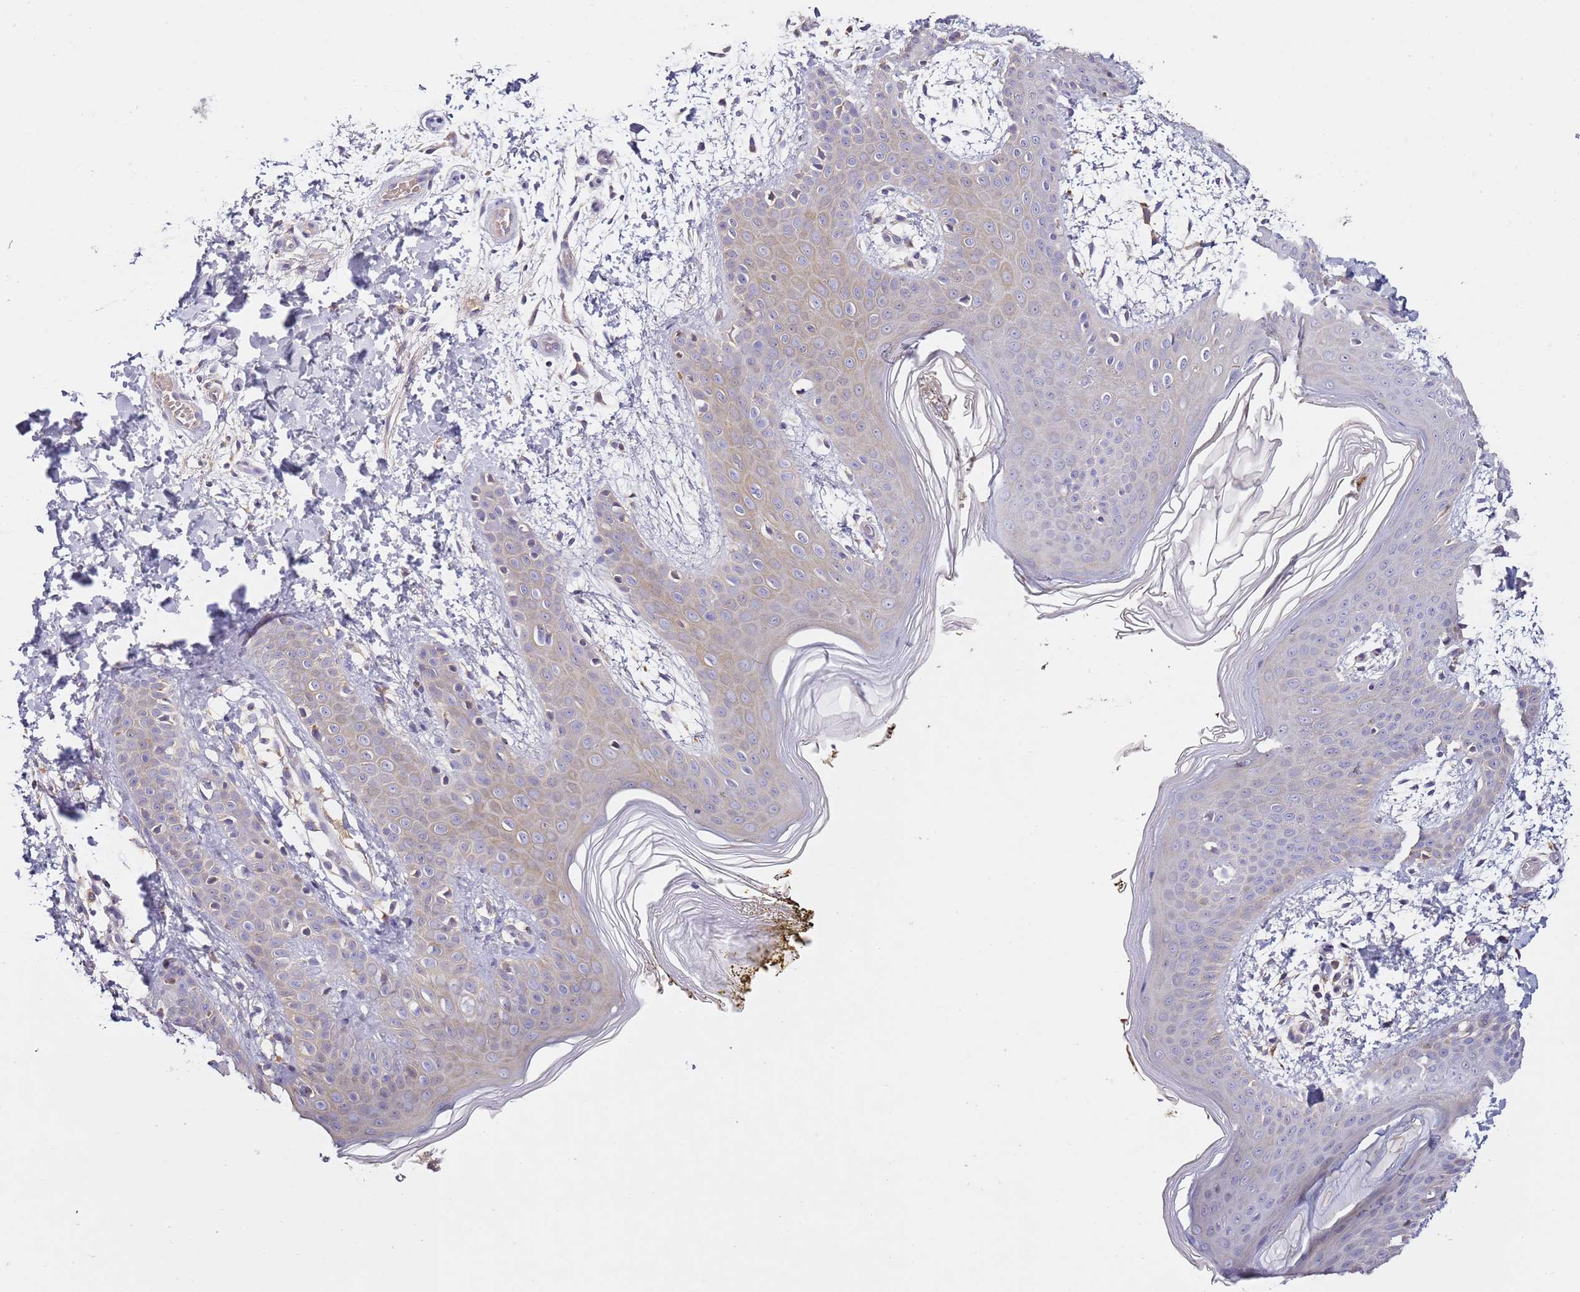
{"staining": {"intensity": "weak", "quantity": ">75%", "location": "cytoplasmic/membranous"}, "tissue": "skin", "cell_type": "Fibroblasts", "image_type": "normal", "snomed": [{"axis": "morphology", "description": "Normal tissue, NOS"}, {"axis": "topography", "description": "Skin"}], "caption": "Weak cytoplasmic/membranous expression for a protein is seen in about >75% of fibroblasts of normal skin using immunohistochemistry (IHC).", "gene": "OR2B11", "patient": {"sex": "male", "age": 36}}